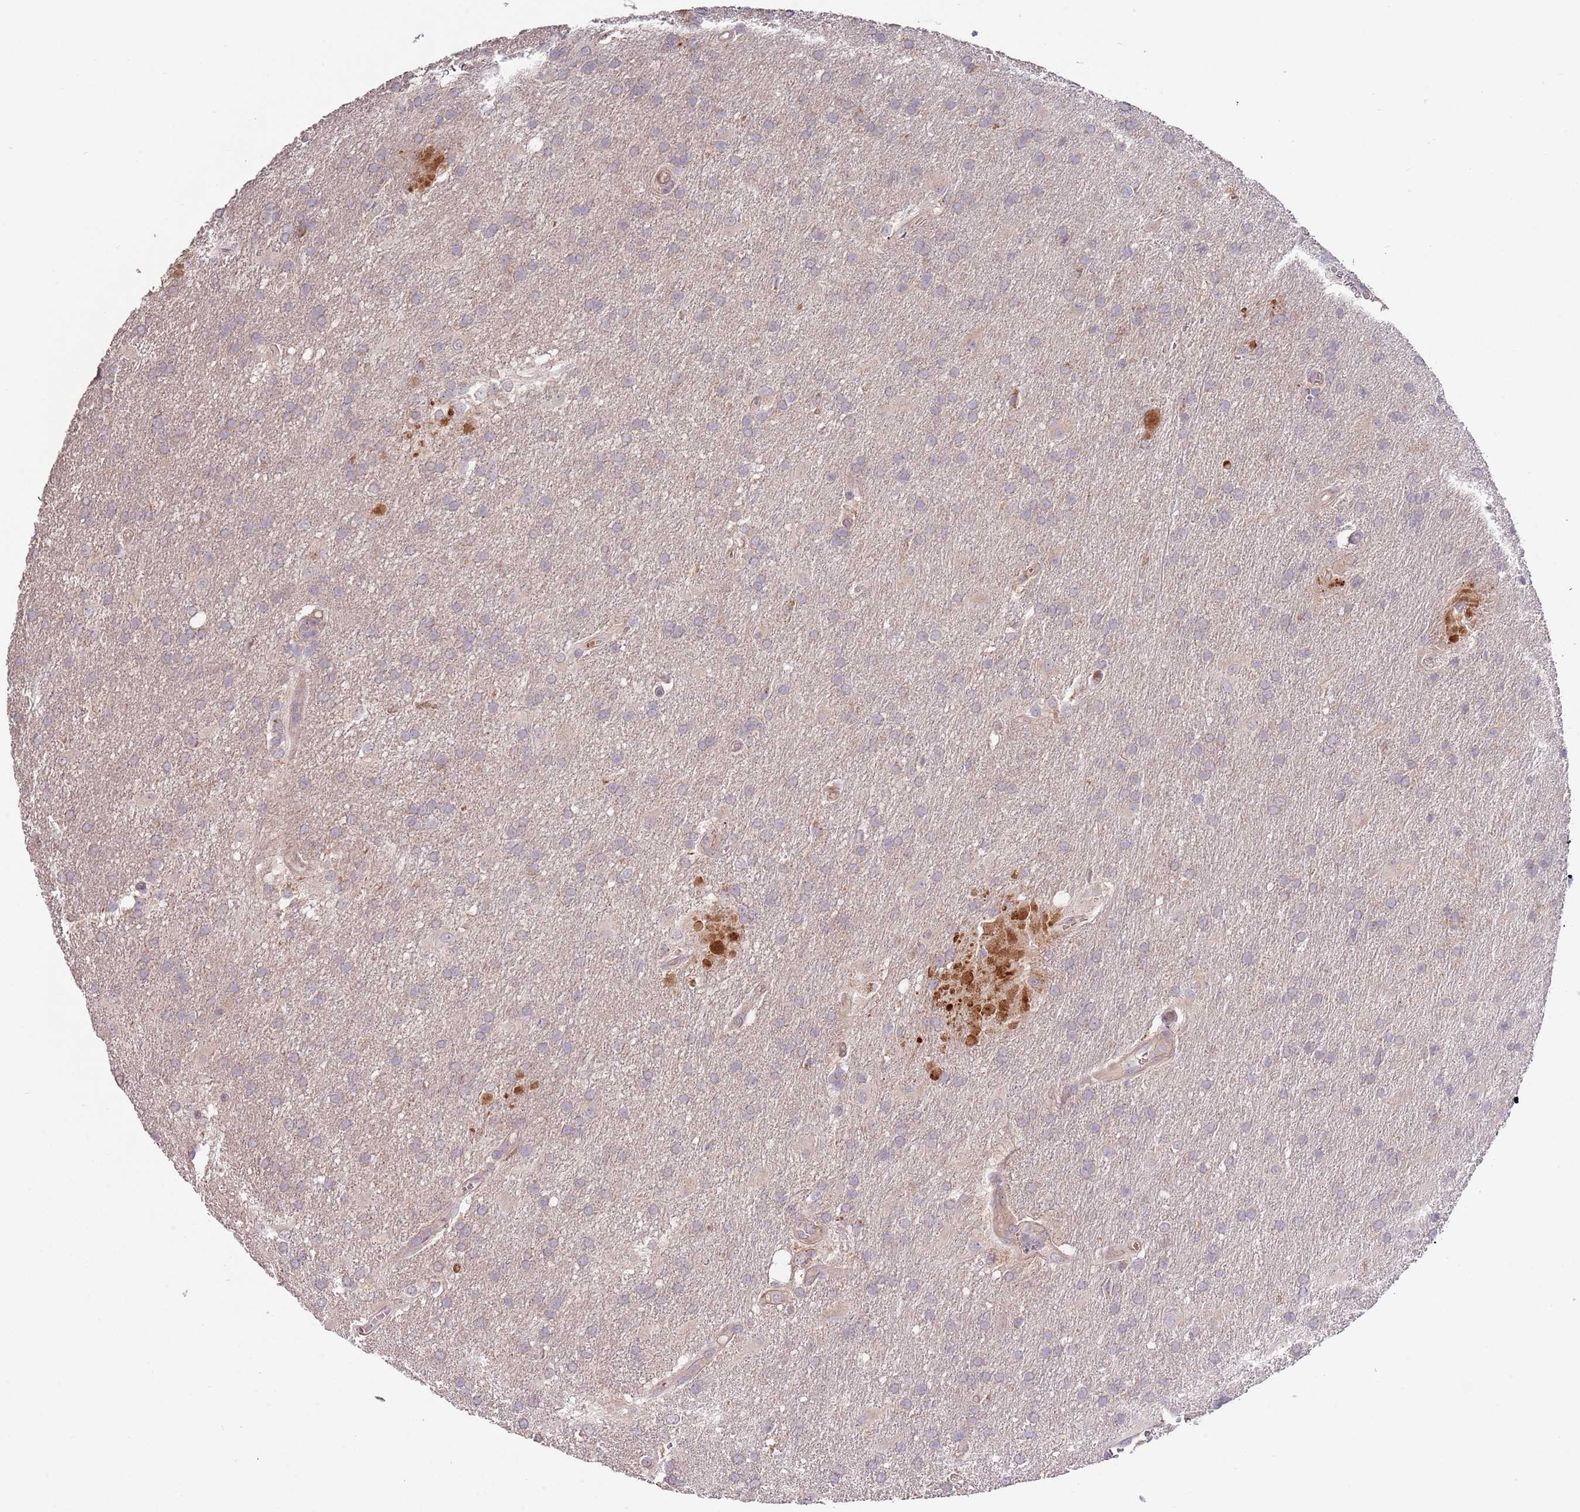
{"staining": {"intensity": "weak", "quantity": "<25%", "location": "cytoplasmic/membranous"}, "tissue": "glioma", "cell_type": "Tumor cells", "image_type": "cancer", "snomed": [{"axis": "morphology", "description": "Glioma, malignant, Low grade"}, {"axis": "topography", "description": "Brain"}], "caption": "Protein analysis of malignant glioma (low-grade) reveals no significant staining in tumor cells. Nuclei are stained in blue.", "gene": "ABCC10", "patient": {"sex": "male", "age": 66}}